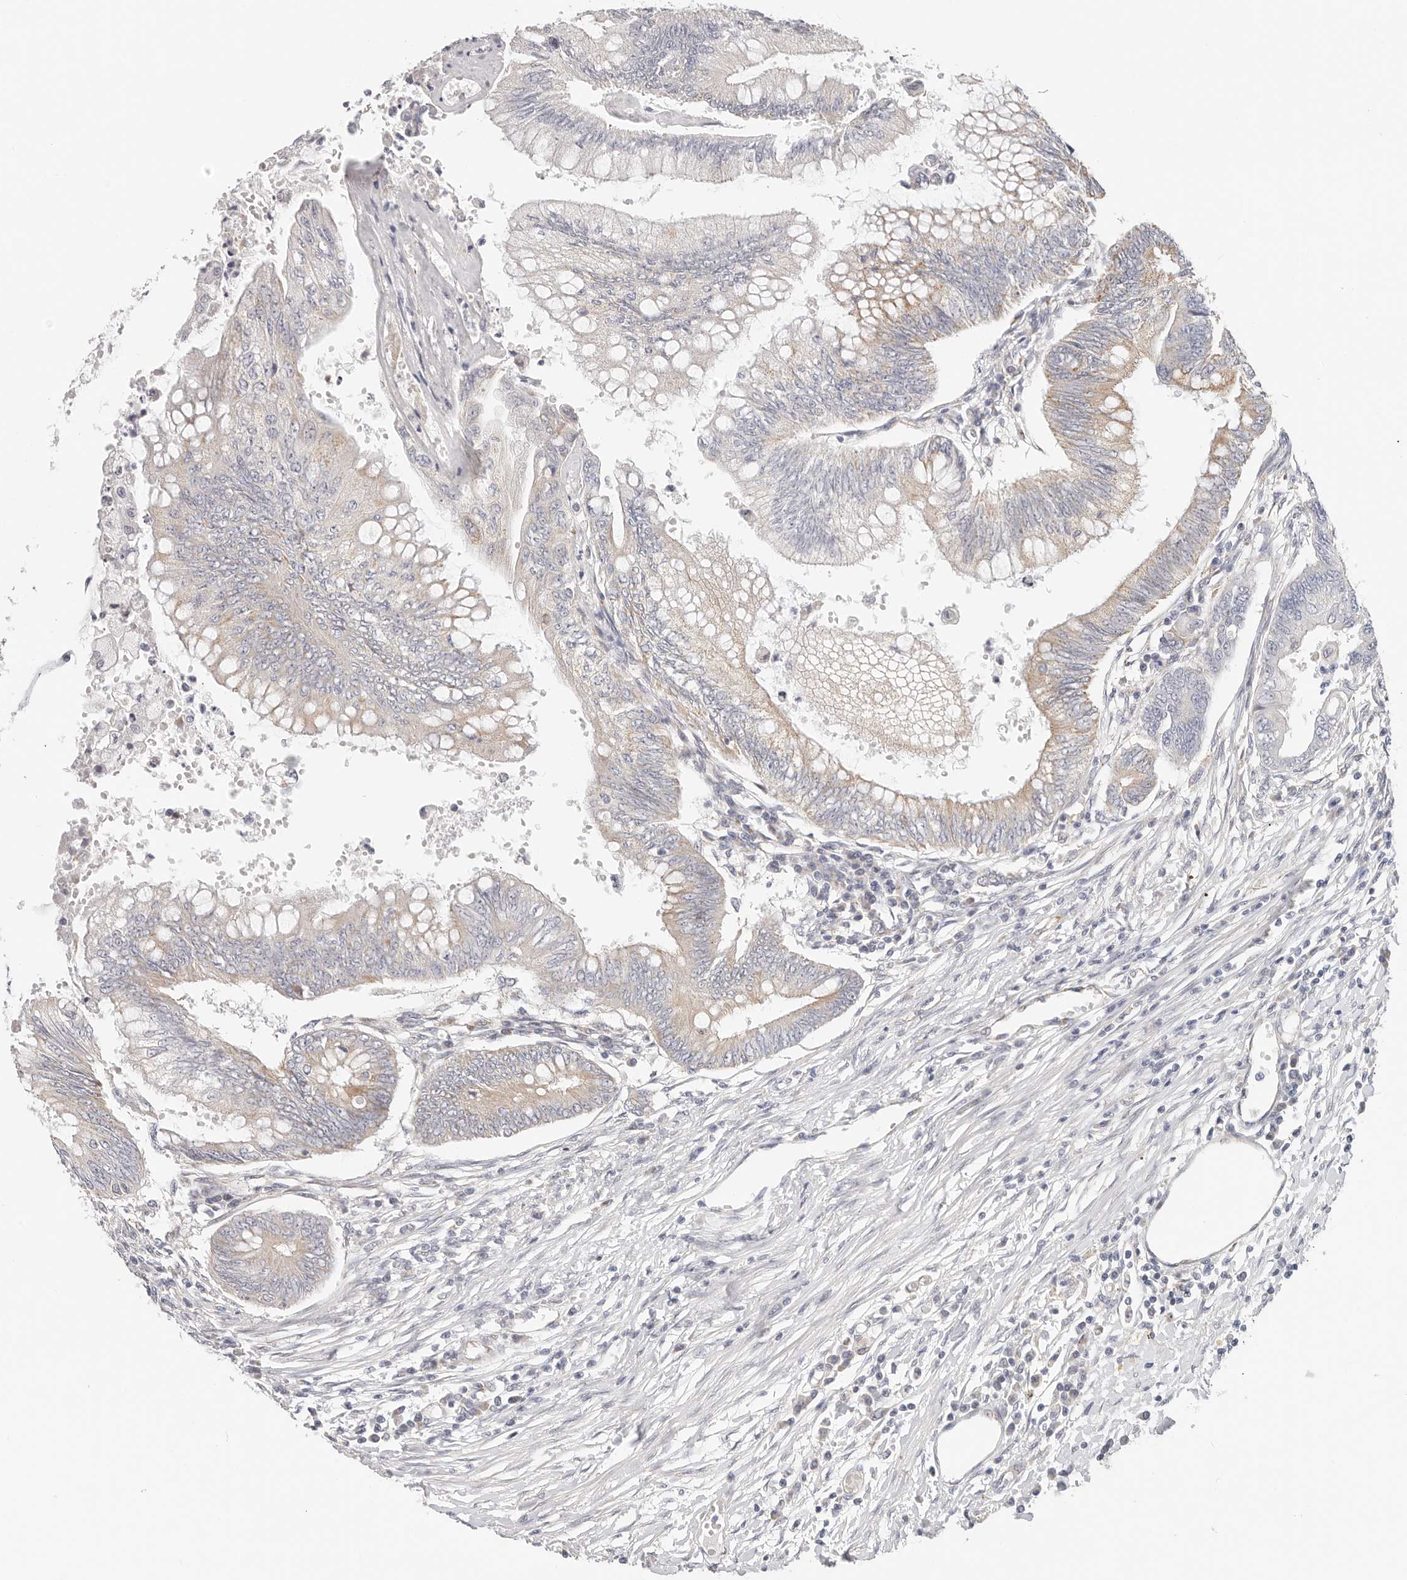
{"staining": {"intensity": "weak", "quantity": "<25%", "location": "cytoplasmic/membranous"}, "tissue": "colorectal cancer", "cell_type": "Tumor cells", "image_type": "cancer", "snomed": [{"axis": "morphology", "description": "Adenoma, NOS"}, {"axis": "morphology", "description": "Adenocarcinoma, NOS"}, {"axis": "topography", "description": "Colon"}], "caption": "High power microscopy micrograph of an immunohistochemistry histopathology image of colorectal cancer, revealing no significant expression in tumor cells.", "gene": "AFDN", "patient": {"sex": "male", "age": 79}}